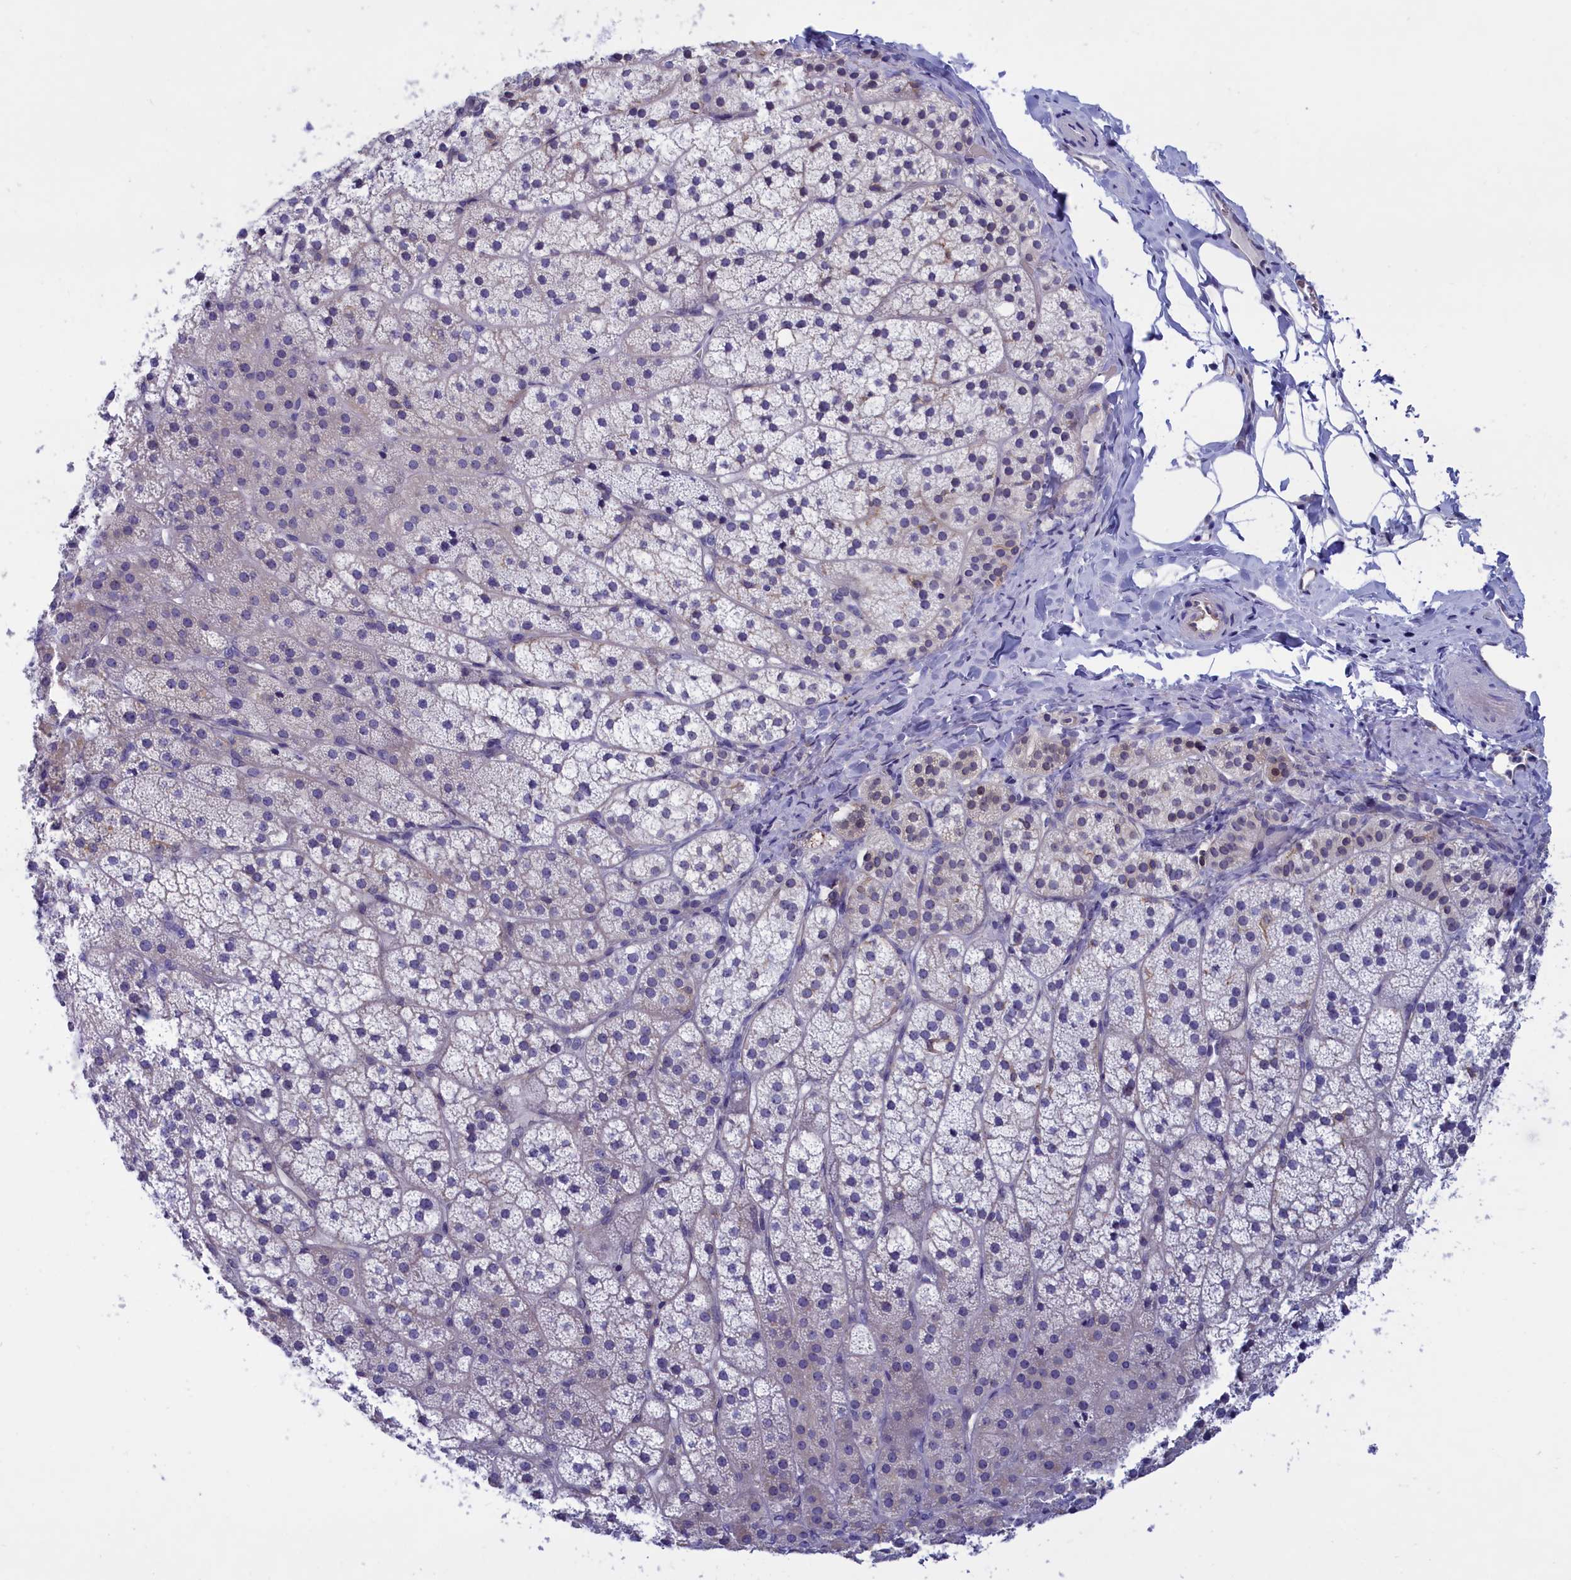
{"staining": {"intensity": "negative", "quantity": "none", "location": "none"}, "tissue": "adrenal gland", "cell_type": "Glandular cells", "image_type": "normal", "snomed": [{"axis": "morphology", "description": "Normal tissue, NOS"}, {"axis": "topography", "description": "Adrenal gland"}], "caption": "Glandular cells are negative for protein expression in normal human adrenal gland. Brightfield microscopy of immunohistochemistry (IHC) stained with DAB (brown) and hematoxylin (blue), captured at high magnification.", "gene": "ABCC12", "patient": {"sex": "female", "age": 44}}